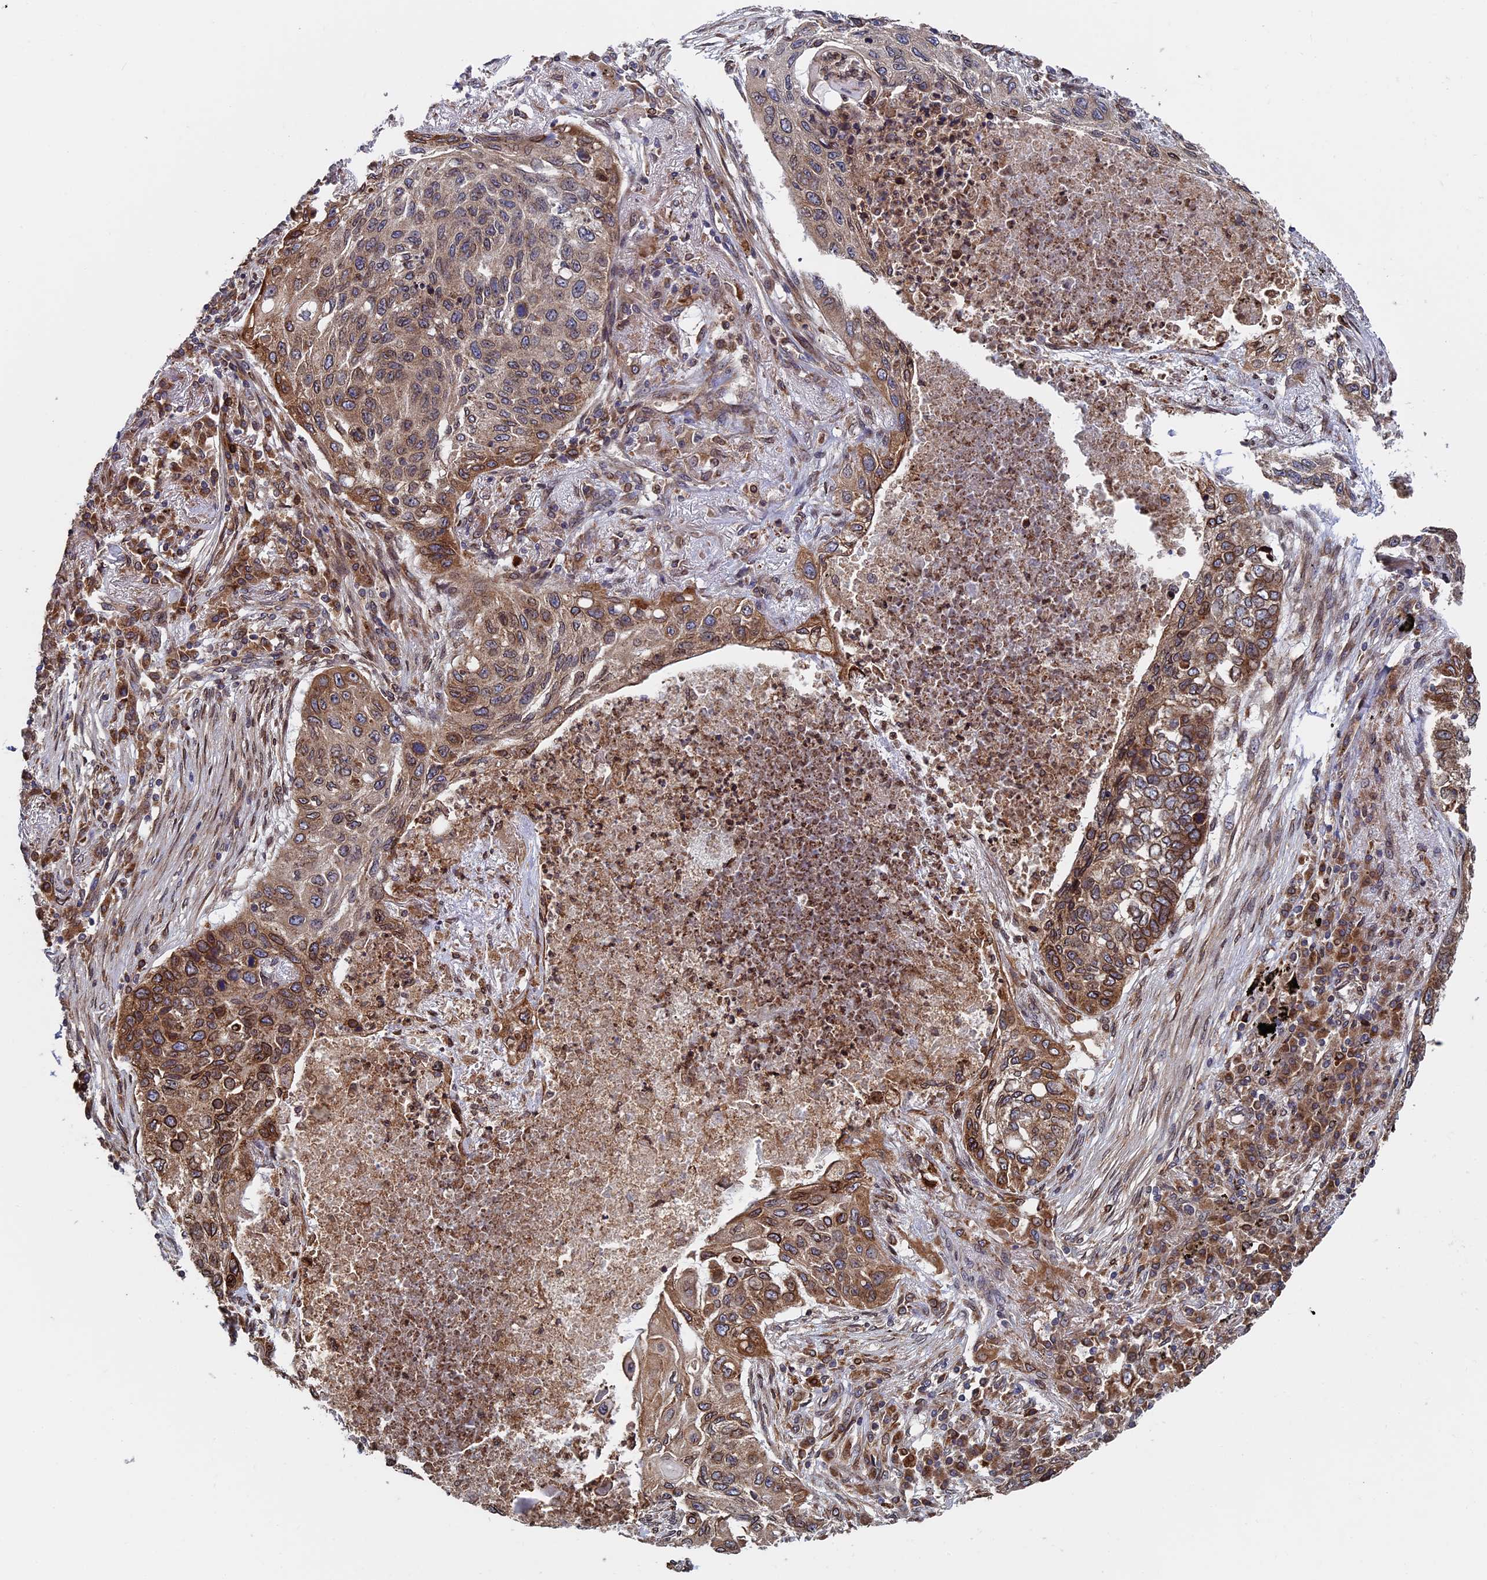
{"staining": {"intensity": "moderate", "quantity": ">75%", "location": "cytoplasmic/membranous"}, "tissue": "lung cancer", "cell_type": "Tumor cells", "image_type": "cancer", "snomed": [{"axis": "morphology", "description": "Squamous cell carcinoma, NOS"}, {"axis": "topography", "description": "Lung"}], "caption": "A histopathology image of lung cancer stained for a protein exhibits moderate cytoplasmic/membranous brown staining in tumor cells.", "gene": "RPUSD1", "patient": {"sex": "female", "age": 63}}